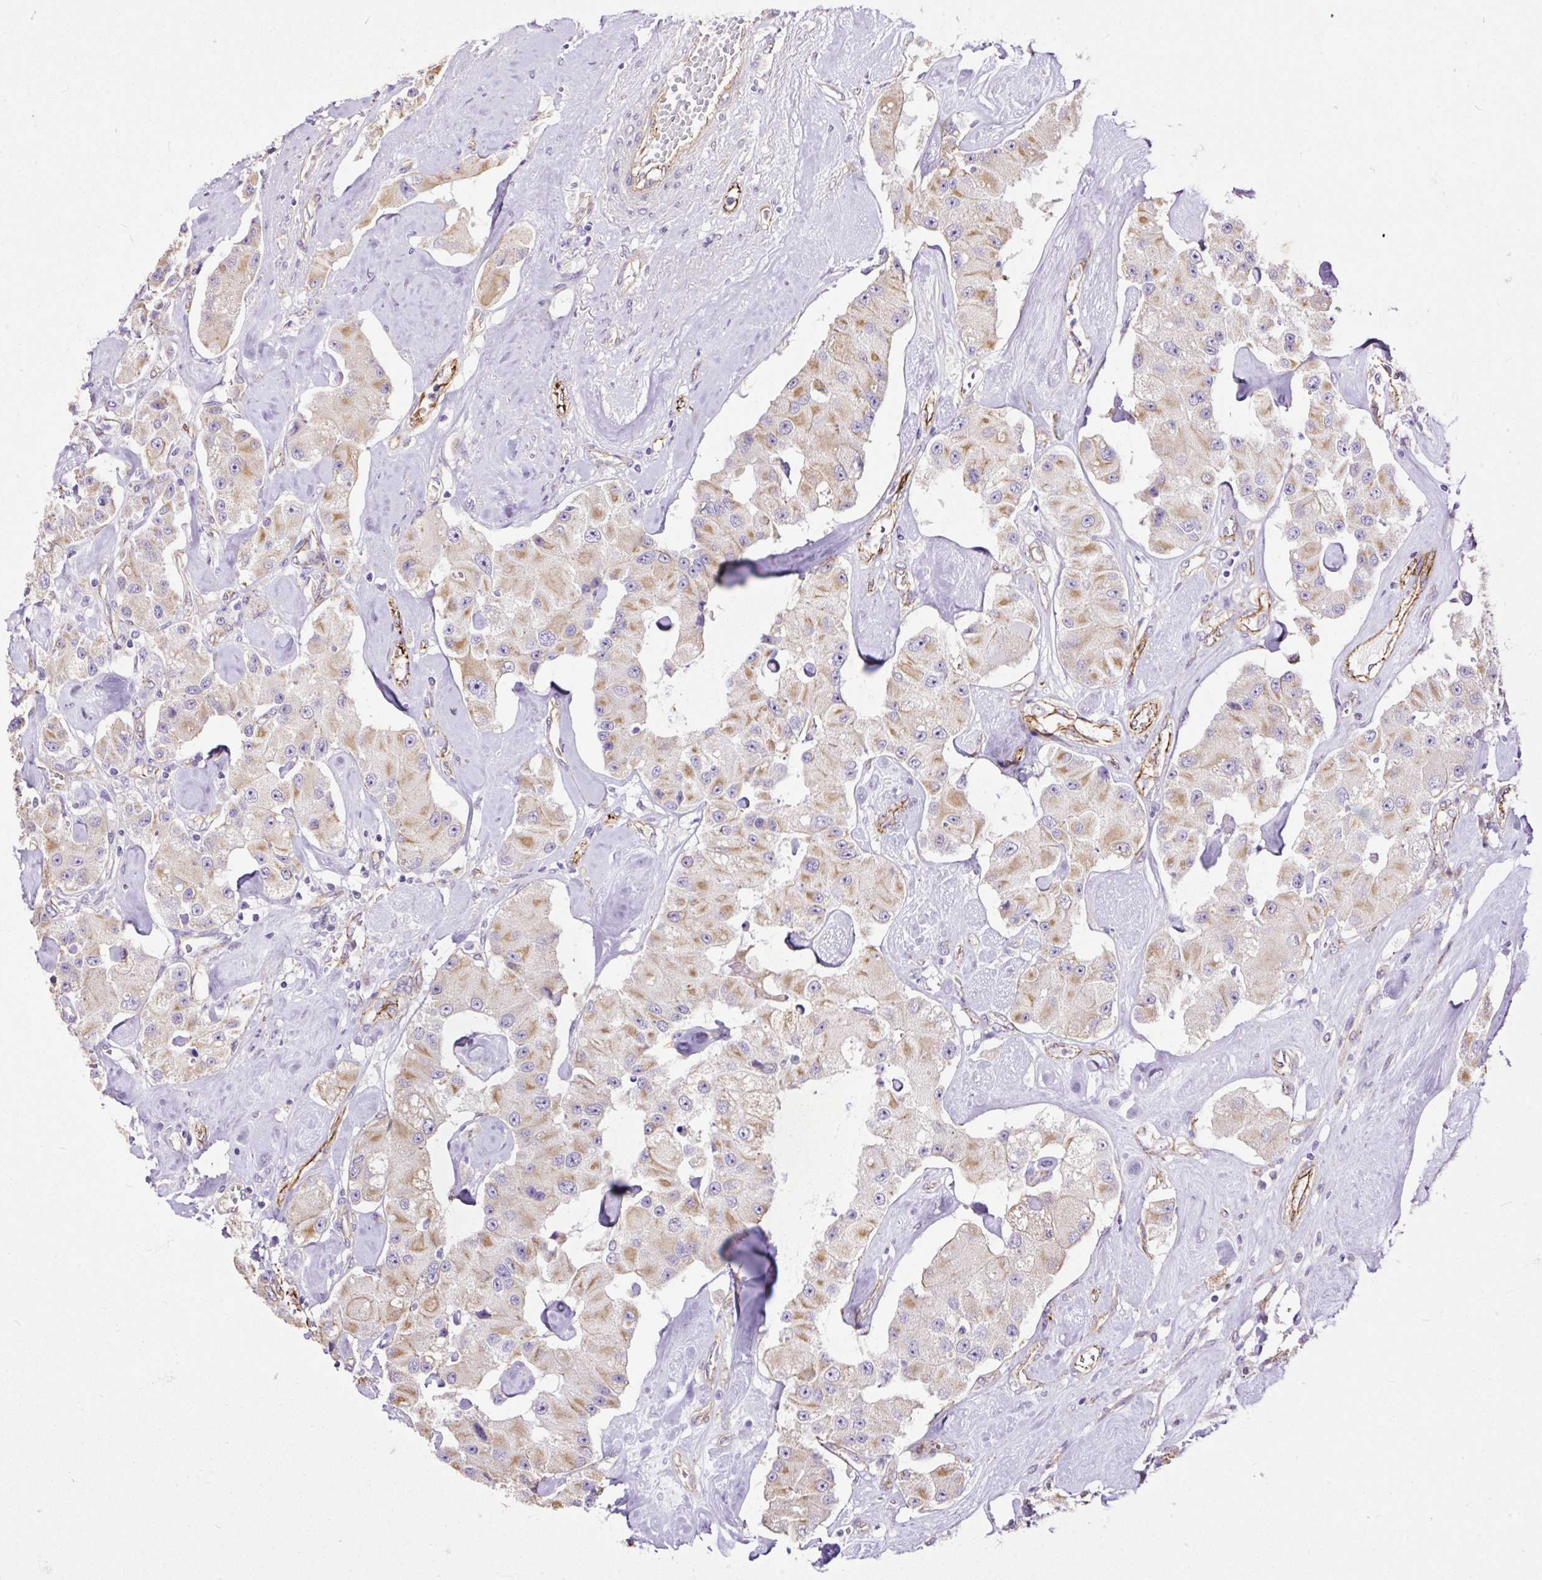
{"staining": {"intensity": "weak", "quantity": "25%-75%", "location": "cytoplasmic/membranous"}, "tissue": "carcinoid", "cell_type": "Tumor cells", "image_type": "cancer", "snomed": [{"axis": "morphology", "description": "Carcinoid, malignant, NOS"}, {"axis": "topography", "description": "Pancreas"}], "caption": "This micrograph reveals IHC staining of human carcinoid (malignant), with low weak cytoplasmic/membranous expression in about 25%-75% of tumor cells.", "gene": "MAGEB16", "patient": {"sex": "male", "age": 41}}